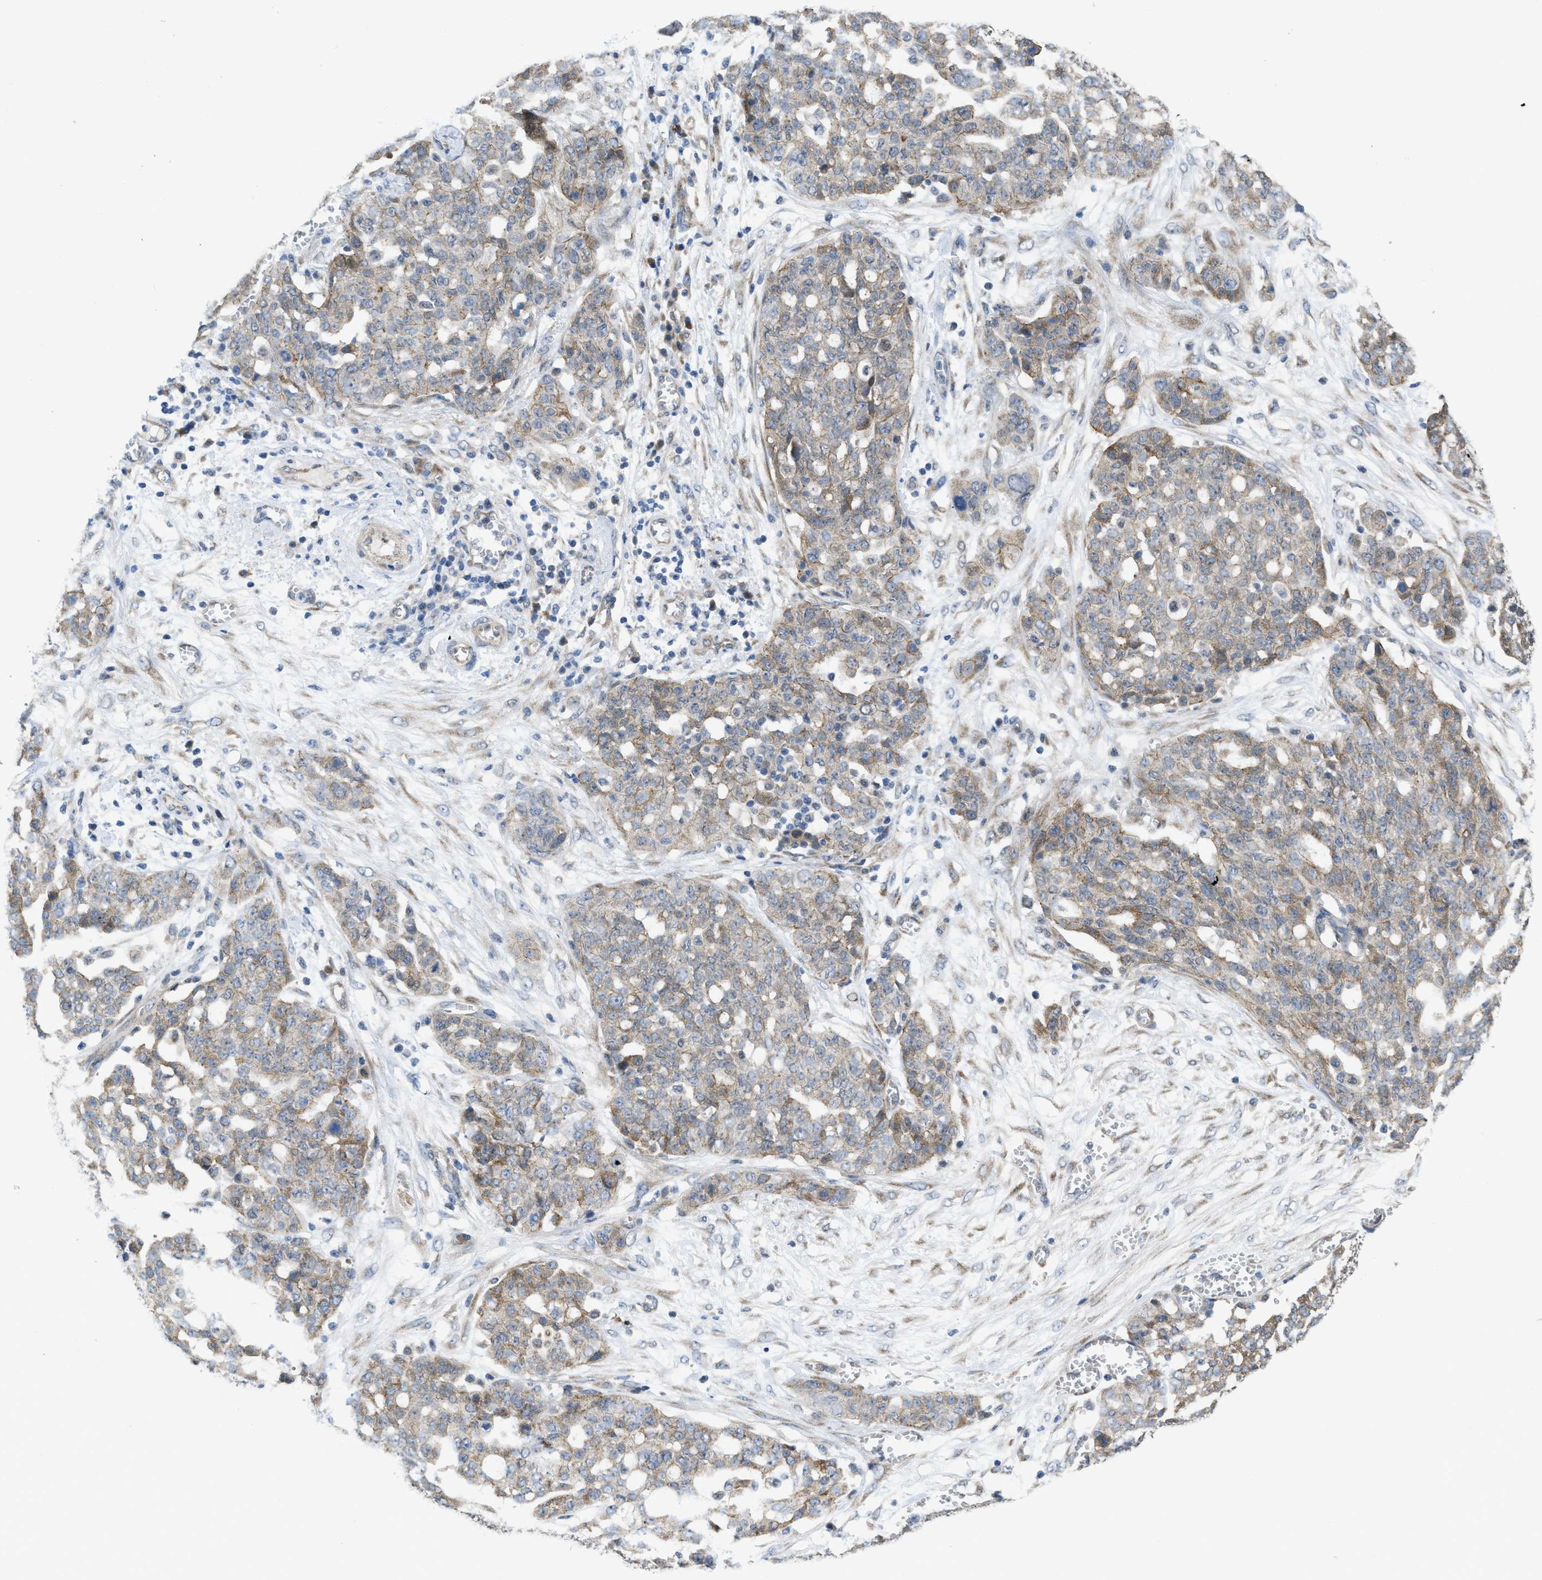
{"staining": {"intensity": "weak", "quantity": "<25%", "location": "cytoplasmic/membranous"}, "tissue": "ovarian cancer", "cell_type": "Tumor cells", "image_type": "cancer", "snomed": [{"axis": "morphology", "description": "Cystadenocarcinoma, serous, NOS"}, {"axis": "topography", "description": "Soft tissue"}, {"axis": "topography", "description": "Ovary"}], "caption": "Serous cystadenocarcinoma (ovarian) was stained to show a protein in brown. There is no significant staining in tumor cells. (Brightfield microscopy of DAB immunohistochemistry (IHC) at high magnification).", "gene": "CDPF1", "patient": {"sex": "female", "age": 57}}